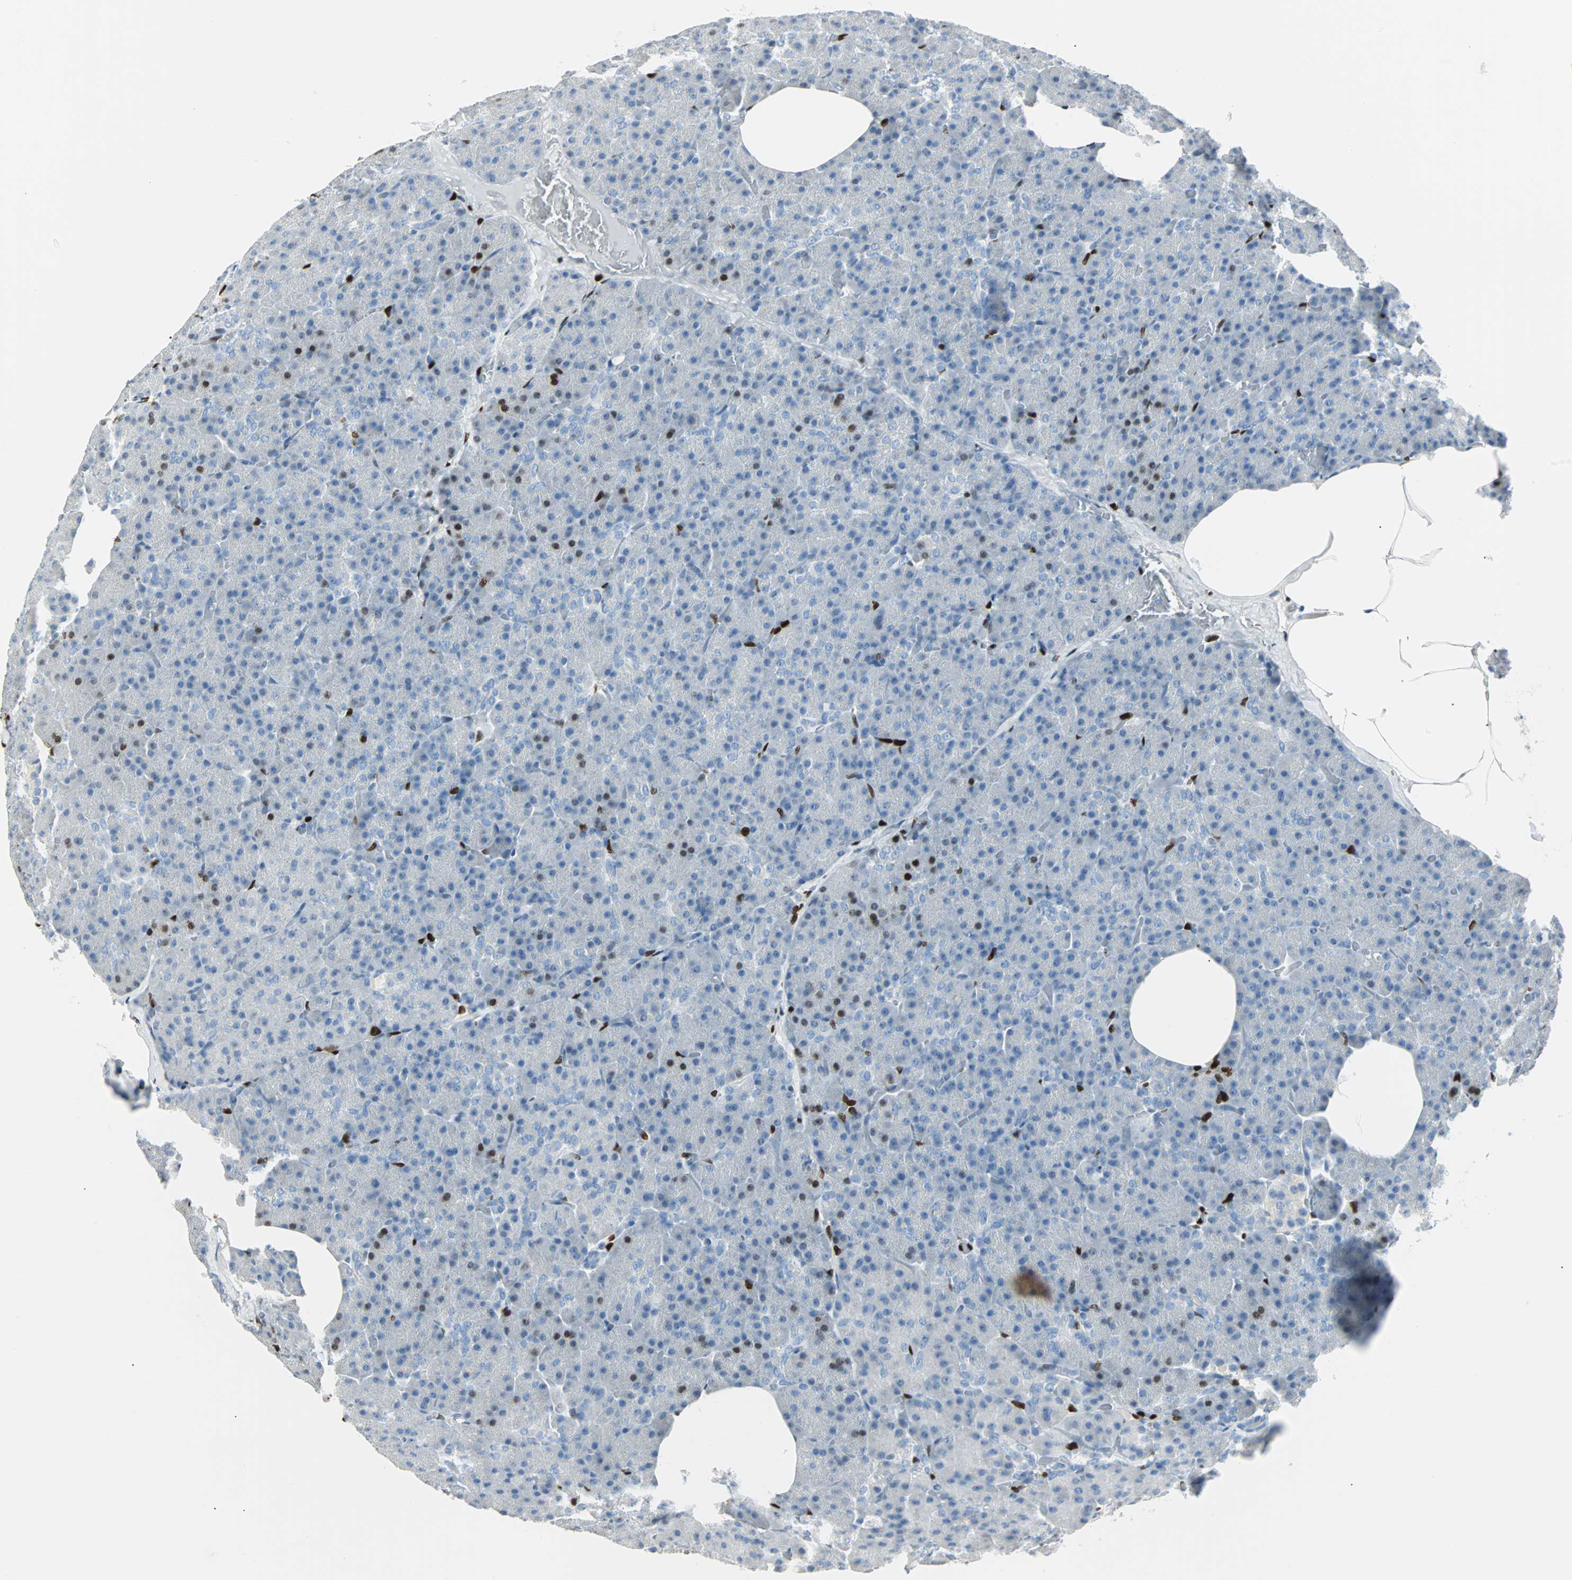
{"staining": {"intensity": "strong", "quantity": "<25%", "location": "nuclear"}, "tissue": "pancreas", "cell_type": "Exocrine glandular cells", "image_type": "normal", "snomed": [{"axis": "morphology", "description": "Normal tissue, NOS"}, {"axis": "topography", "description": "Pancreas"}], "caption": "This is a photomicrograph of immunohistochemistry (IHC) staining of unremarkable pancreas, which shows strong positivity in the nuclear of exocrine glandular cells.", "gene": "IL33", "patient": {"sex": "female", "age": 35}}